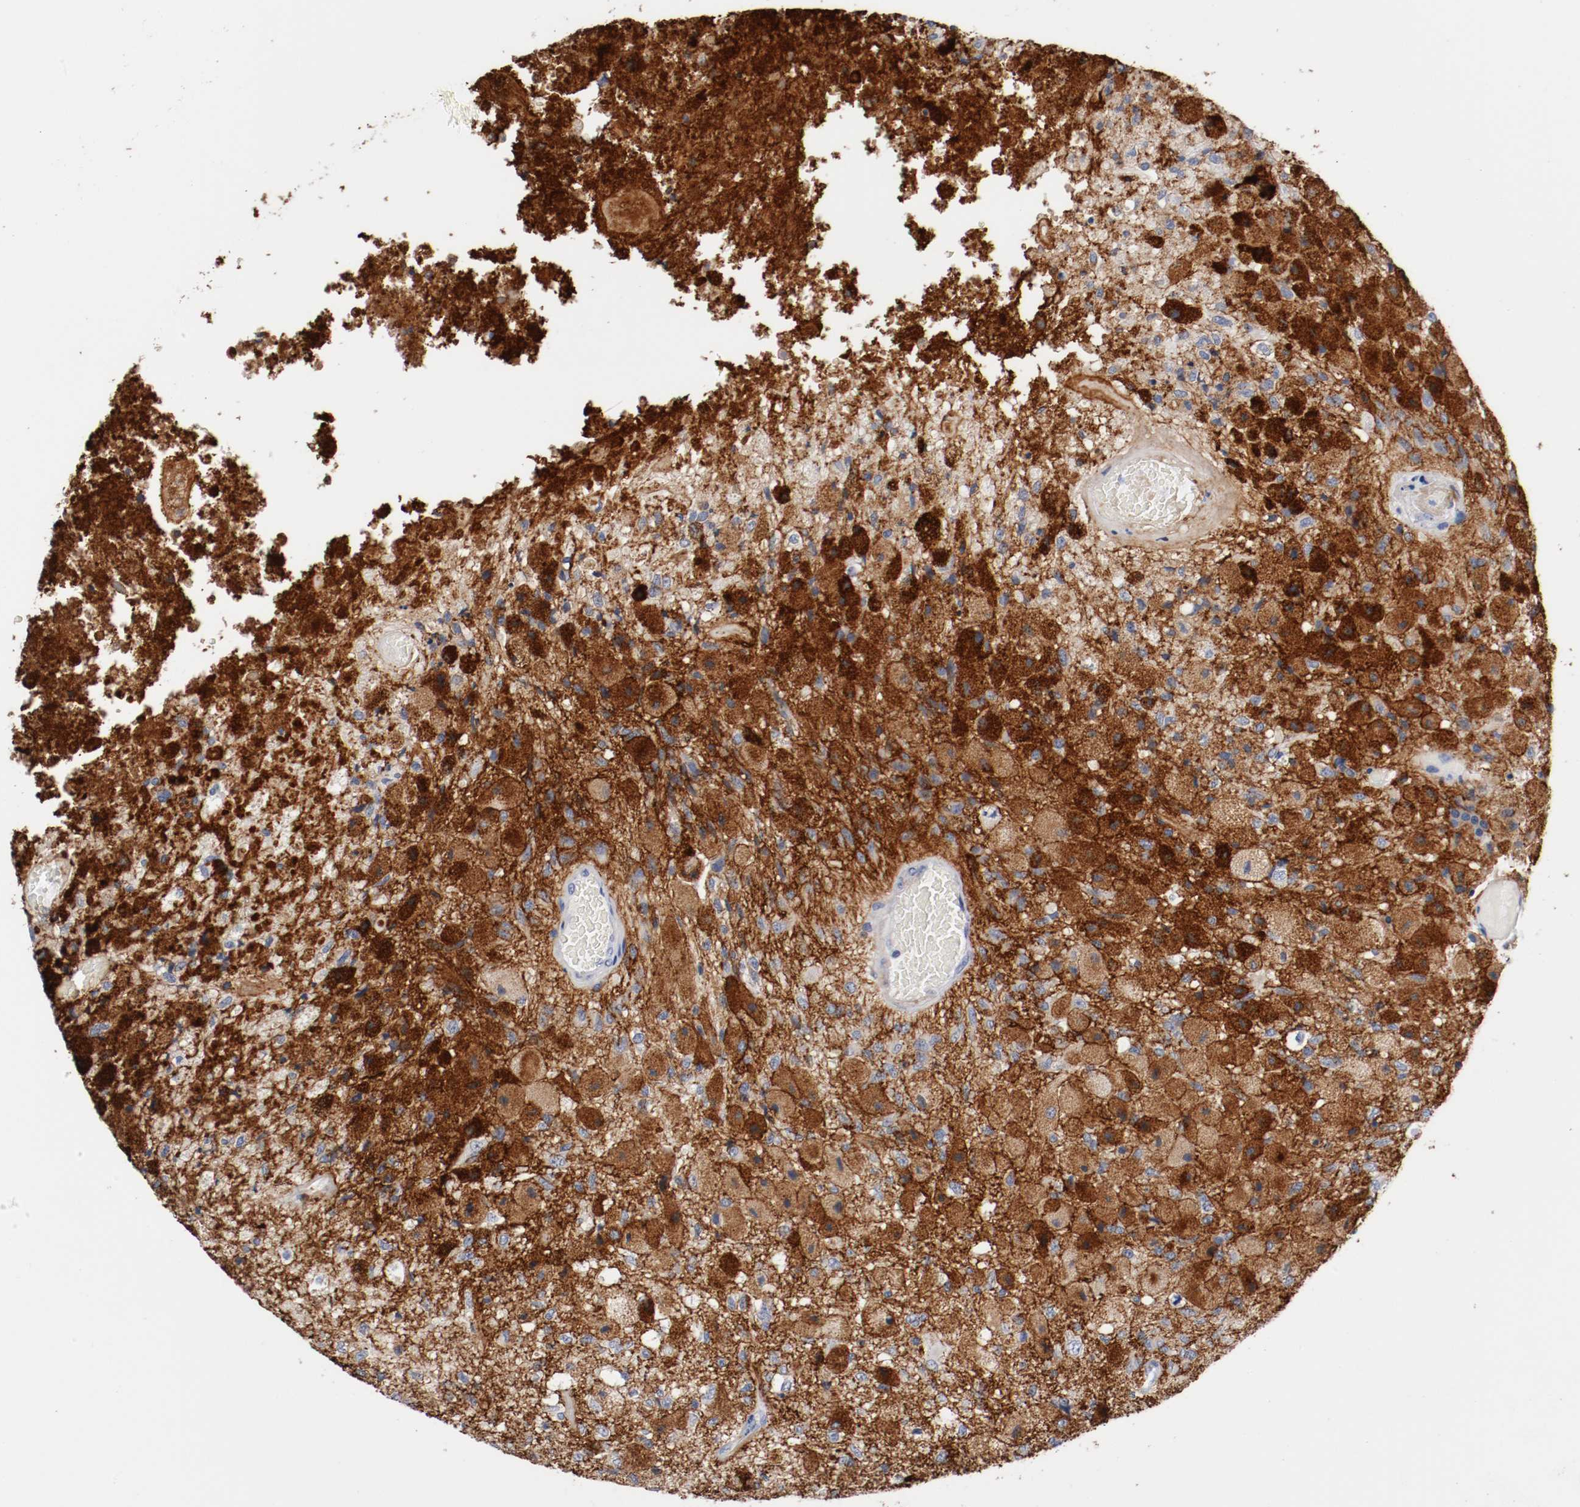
{"staining": {"intensity": "negative", "quantity": "none", "location": "none"}, "tissue": "glioma", "cell_type": "Tumor cells", "image_type": "cancer", "snomed": [{"axis": "morphology", "description": "Normal tissue, NOS"}, {"axis": "morphology", "description": "Glioma, malignant, High grade"}, {"axis": "topography", "description": "Cerebral cortex"}], "caption": "A histopathology image of human glioma is negative for staining in tumor cells.", "gene": "TNC", "patient": {"sex": "male", "age": 77}}